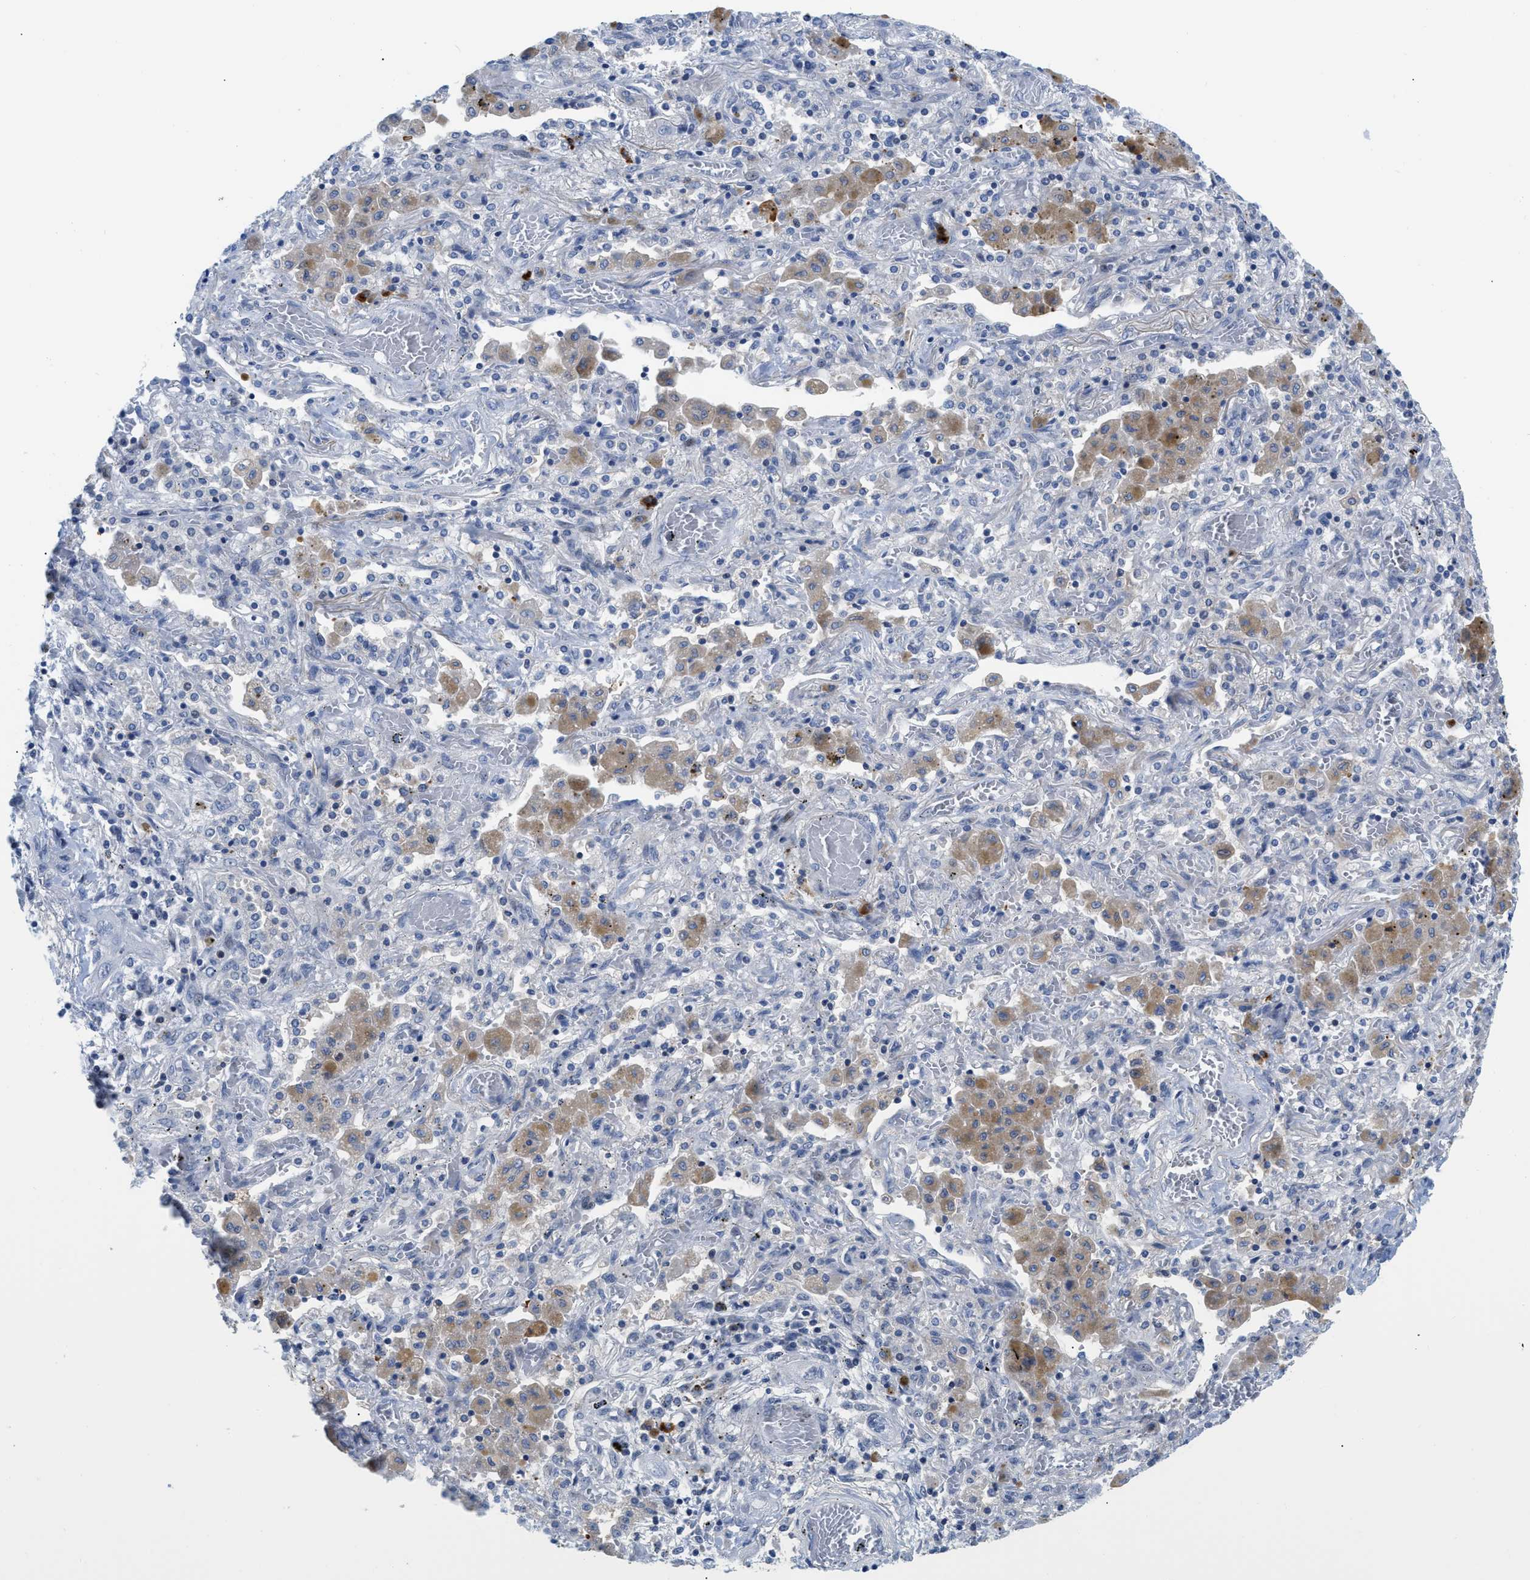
{"staining": {"intensity": "negative", "quantity": "none", "location": "none"}, "tissue": "lung cancer", "cell_type": "Tumor cells", "image_type": "cancer", "snomed": [{"axis": "morphology", "description": "Squamous cell carcinoma, NOS"}, {"axis": "topography", "description": "Lung"}], "caption": "This histopathology image is of lung cancer (squamous cell carcinoma) stained with immunohistochemistry (IHC) to label a protein in brown with the nuclei are counter-stained blue. There is no expression in tumor cells.", "gene": "OR9K2", "patient": {"sex": "female", "age": 47}}